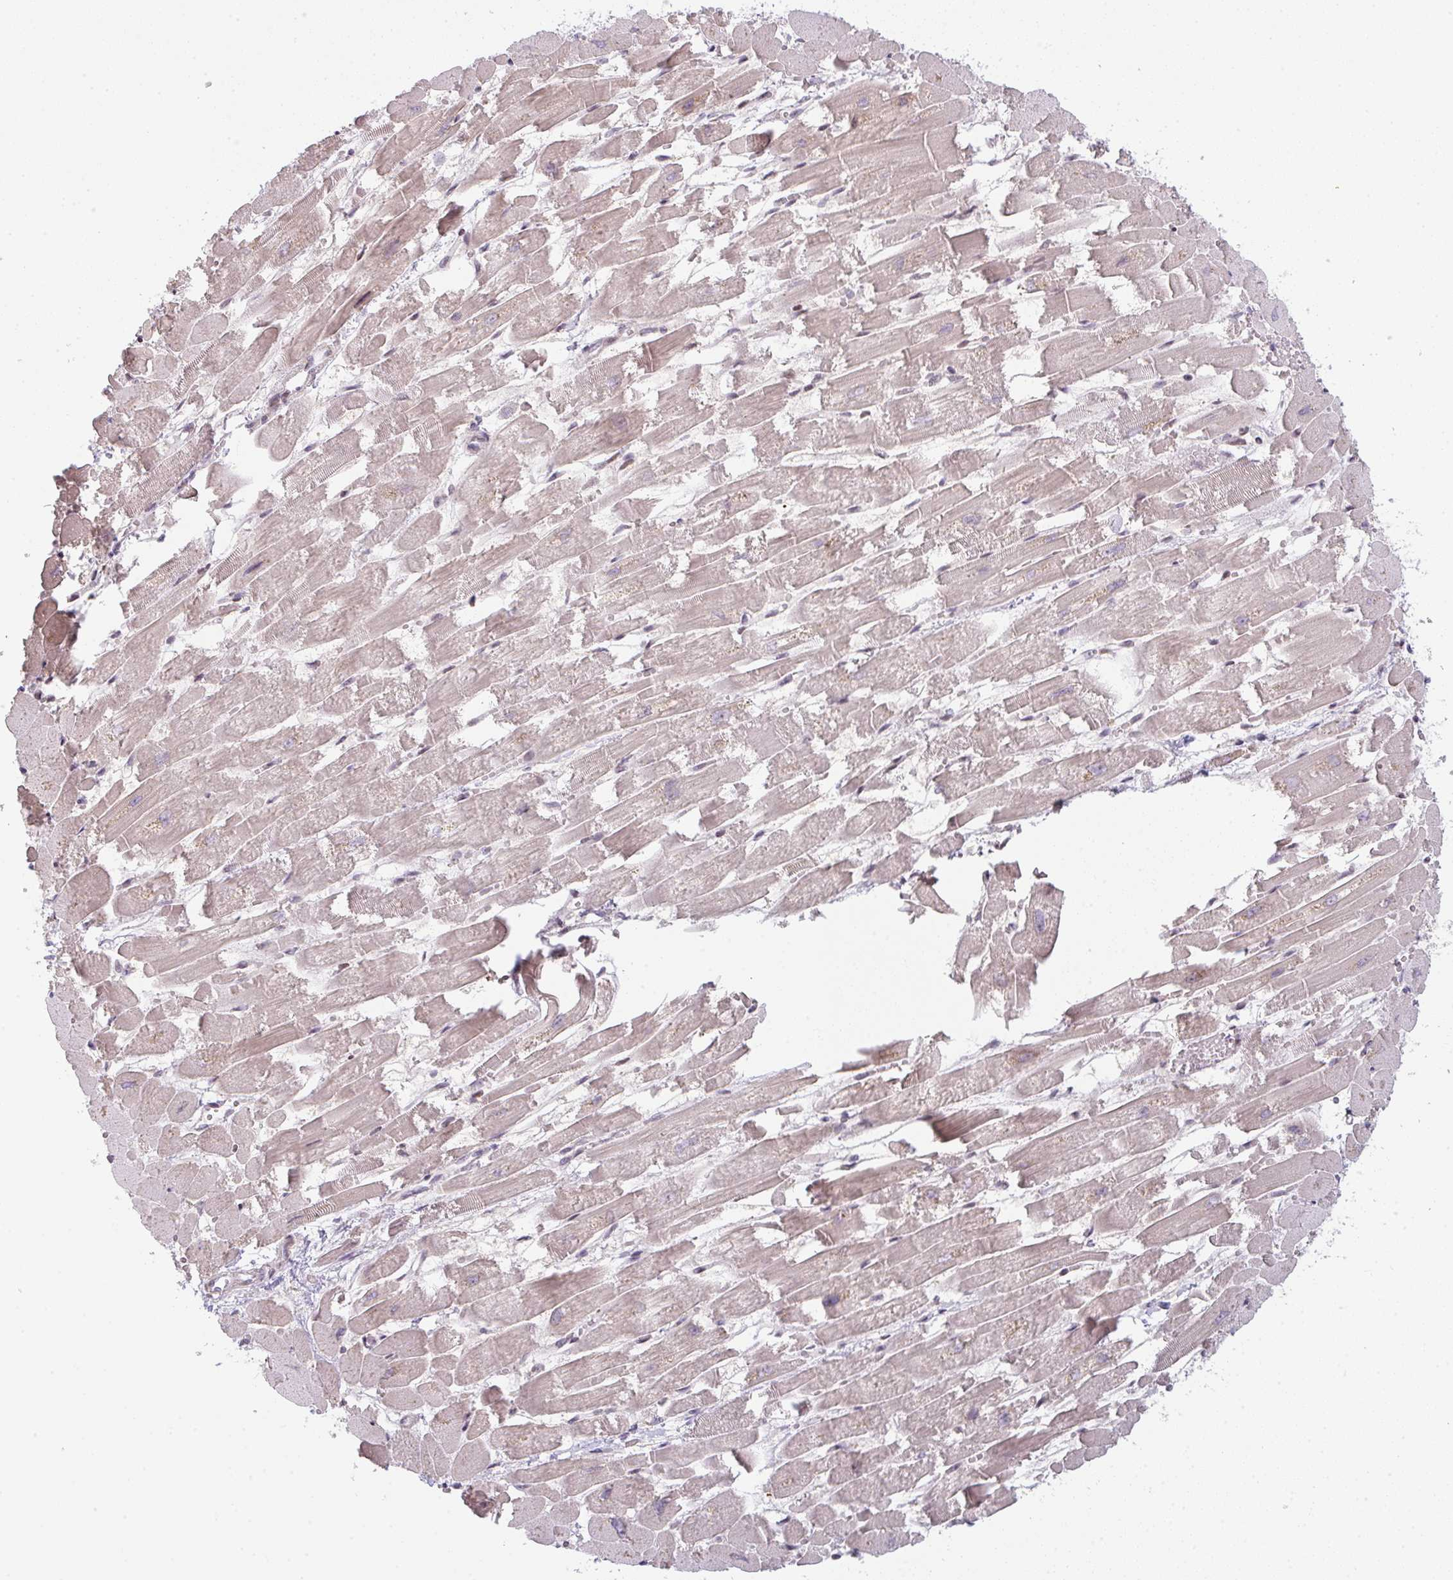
{"staining": {"intensity": "weak", "quantity": ">75%", "location": "cytoplasmic/membranous"}, "tissue": "heart muscle", "cell_type": "Cardiomyocytes", "image_type": "normal", "snomed": [{"axis": "morphology", "description": "Normal tissue, NOS"}, {"axis": "topography", "description": "Heart"}], "caption": "Human heart muscle stained with a brown dye shows weak cytoplasmic/membranous positive expression in approximately >75% of cardiomyocytes.", "gene": "TMEM237", "patient": {"sex": "female", "age": 52}}